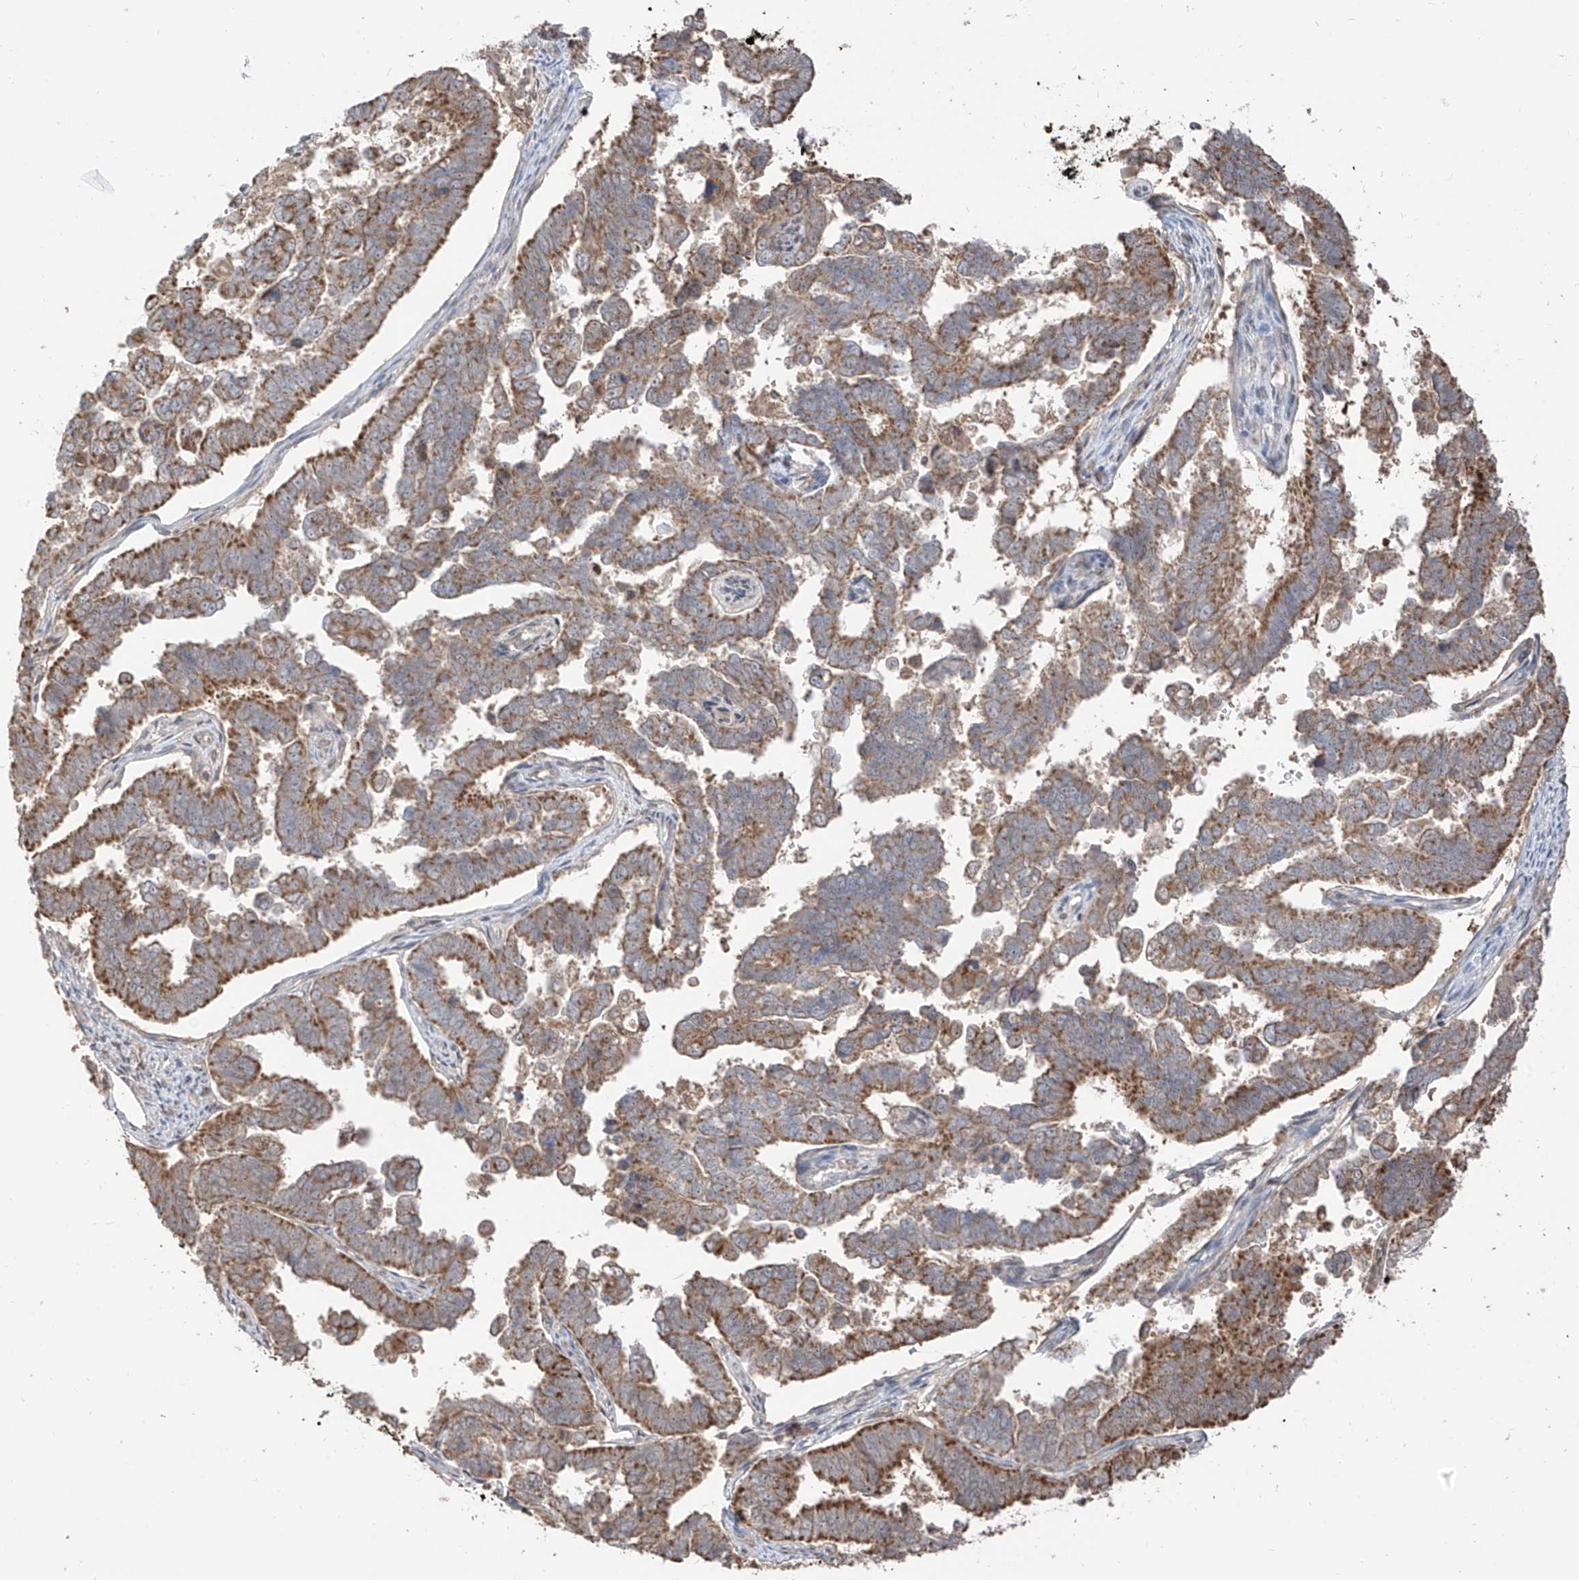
{"staining": {"intensity": "moderate", "quantity": ">75%", "location": "cytoplasmic/membranous"}, "tissue": "endometrial cancer", "cell_type": "Tumor cells", "image_type": "cancer", "snomed": [{"axis": "morphology", "description": "Adenocarcinoma, NOS"}, {"axis": "topography", "description": "Endometrium"}], "caption": "Protein staining reveals moderate cytoplasmic/membranous positivity in approximately >75% of tumor cells in endometrial cancer.", "gene": "ETHE1", "patient": {"sex": "female", "age": 75}}